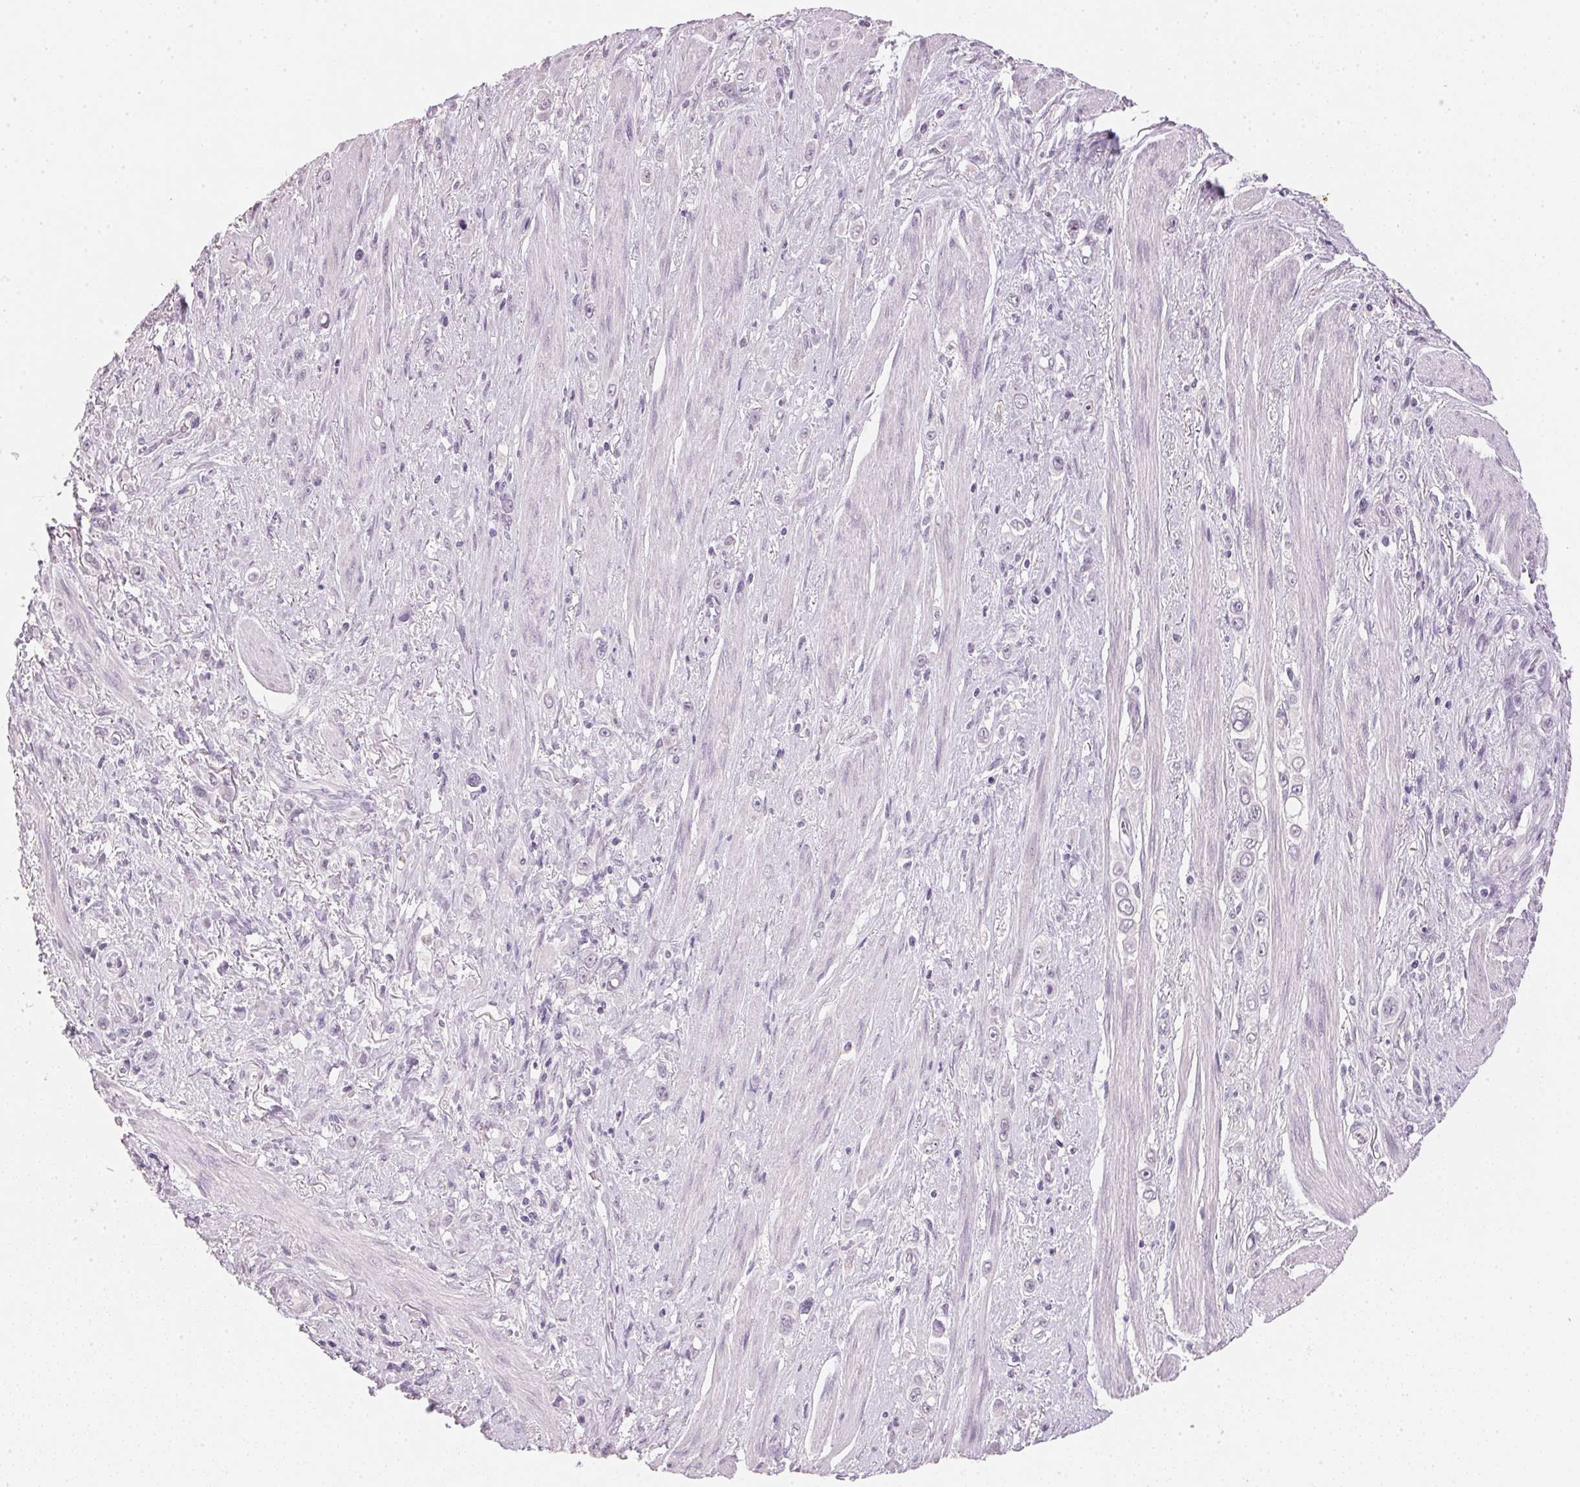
{"staining": {"intensity": "negative", "quantity": "none", "location": "none"}, "tissue": "stomach cancer", "cell_type": "Tumor cells", "image_type": "cancer", "snomed": [{"axis": "morphology", "description": "Adenocarcinoma, NOS"}, {"axis": "topography", "description": "Stomach, upper"}], "caption": "Tumor cells show no significant protein positivity in stomach adenocarcinoma. The staining was performed using DAB to visualize the protein expression in brown, while the nuclei were stained in blue with hematoxylin (Magnification: 20x).", "gene": "IGFBP1", "patient": {"sex": "male", "age": 75}}